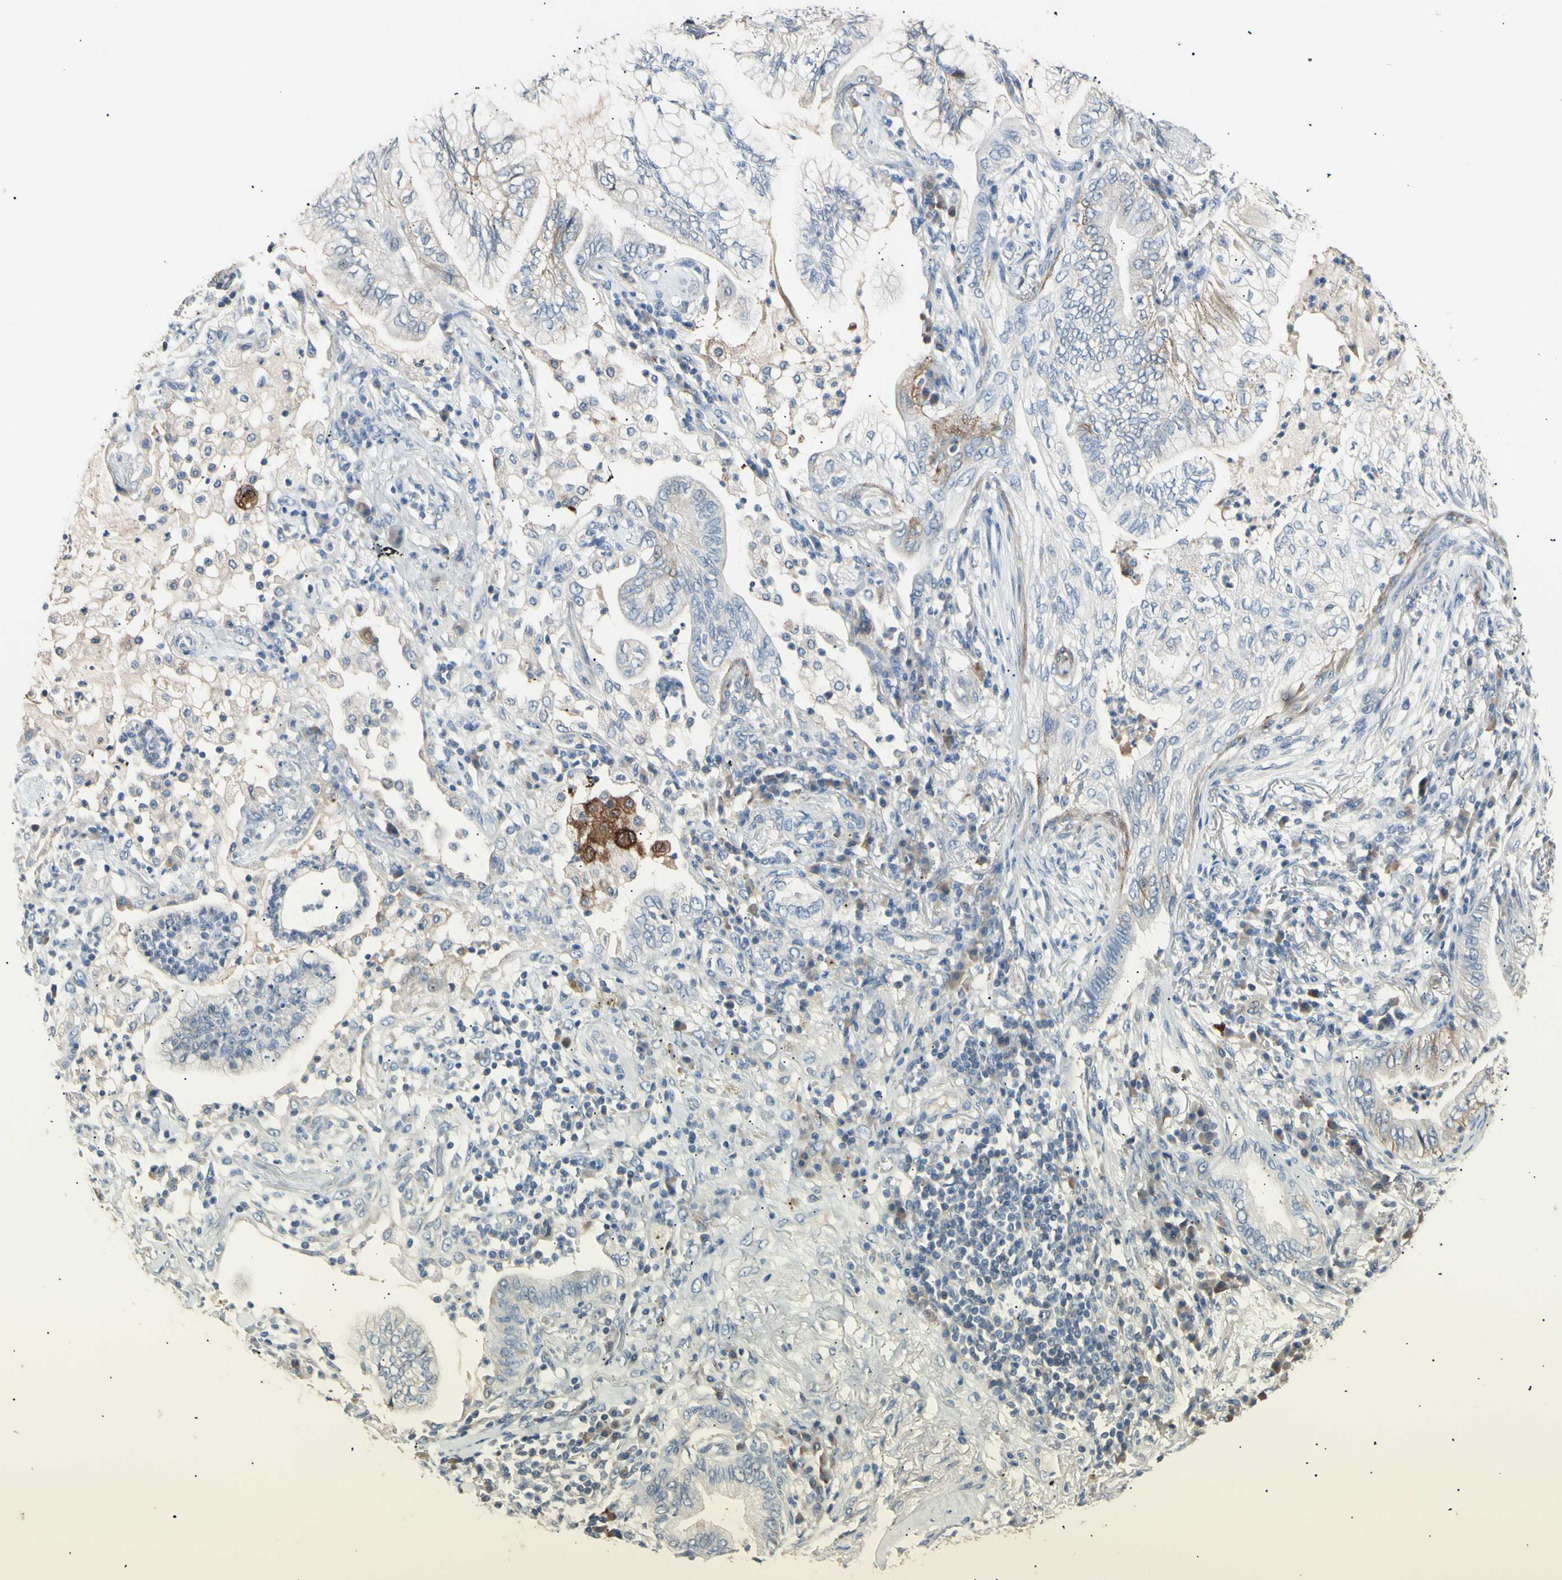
{"staining": {"intensity": "weak", "quantity": "<25%", "location": "cytoplasmic/membranous"}, "tissue": "lung cancer", "cell_type": "Tumor cells", "image_type": "cancer", "snomed": [{"axis": "morphology", "description": "Normal tissue, NOS"}, {"axis": "morphology", "description": "Adenocarcinoma, NOS"}, {"axis": "topography", "description": "Bronchus"}, {"axis": "topography", "description": "Lung"}], "caption": "Micrograph shows no significant protein staining in tumor cells of lung cancer (adenocarcinoma).", "gene": "LDLR", "patient": {"sex": "female", "age": 70}}